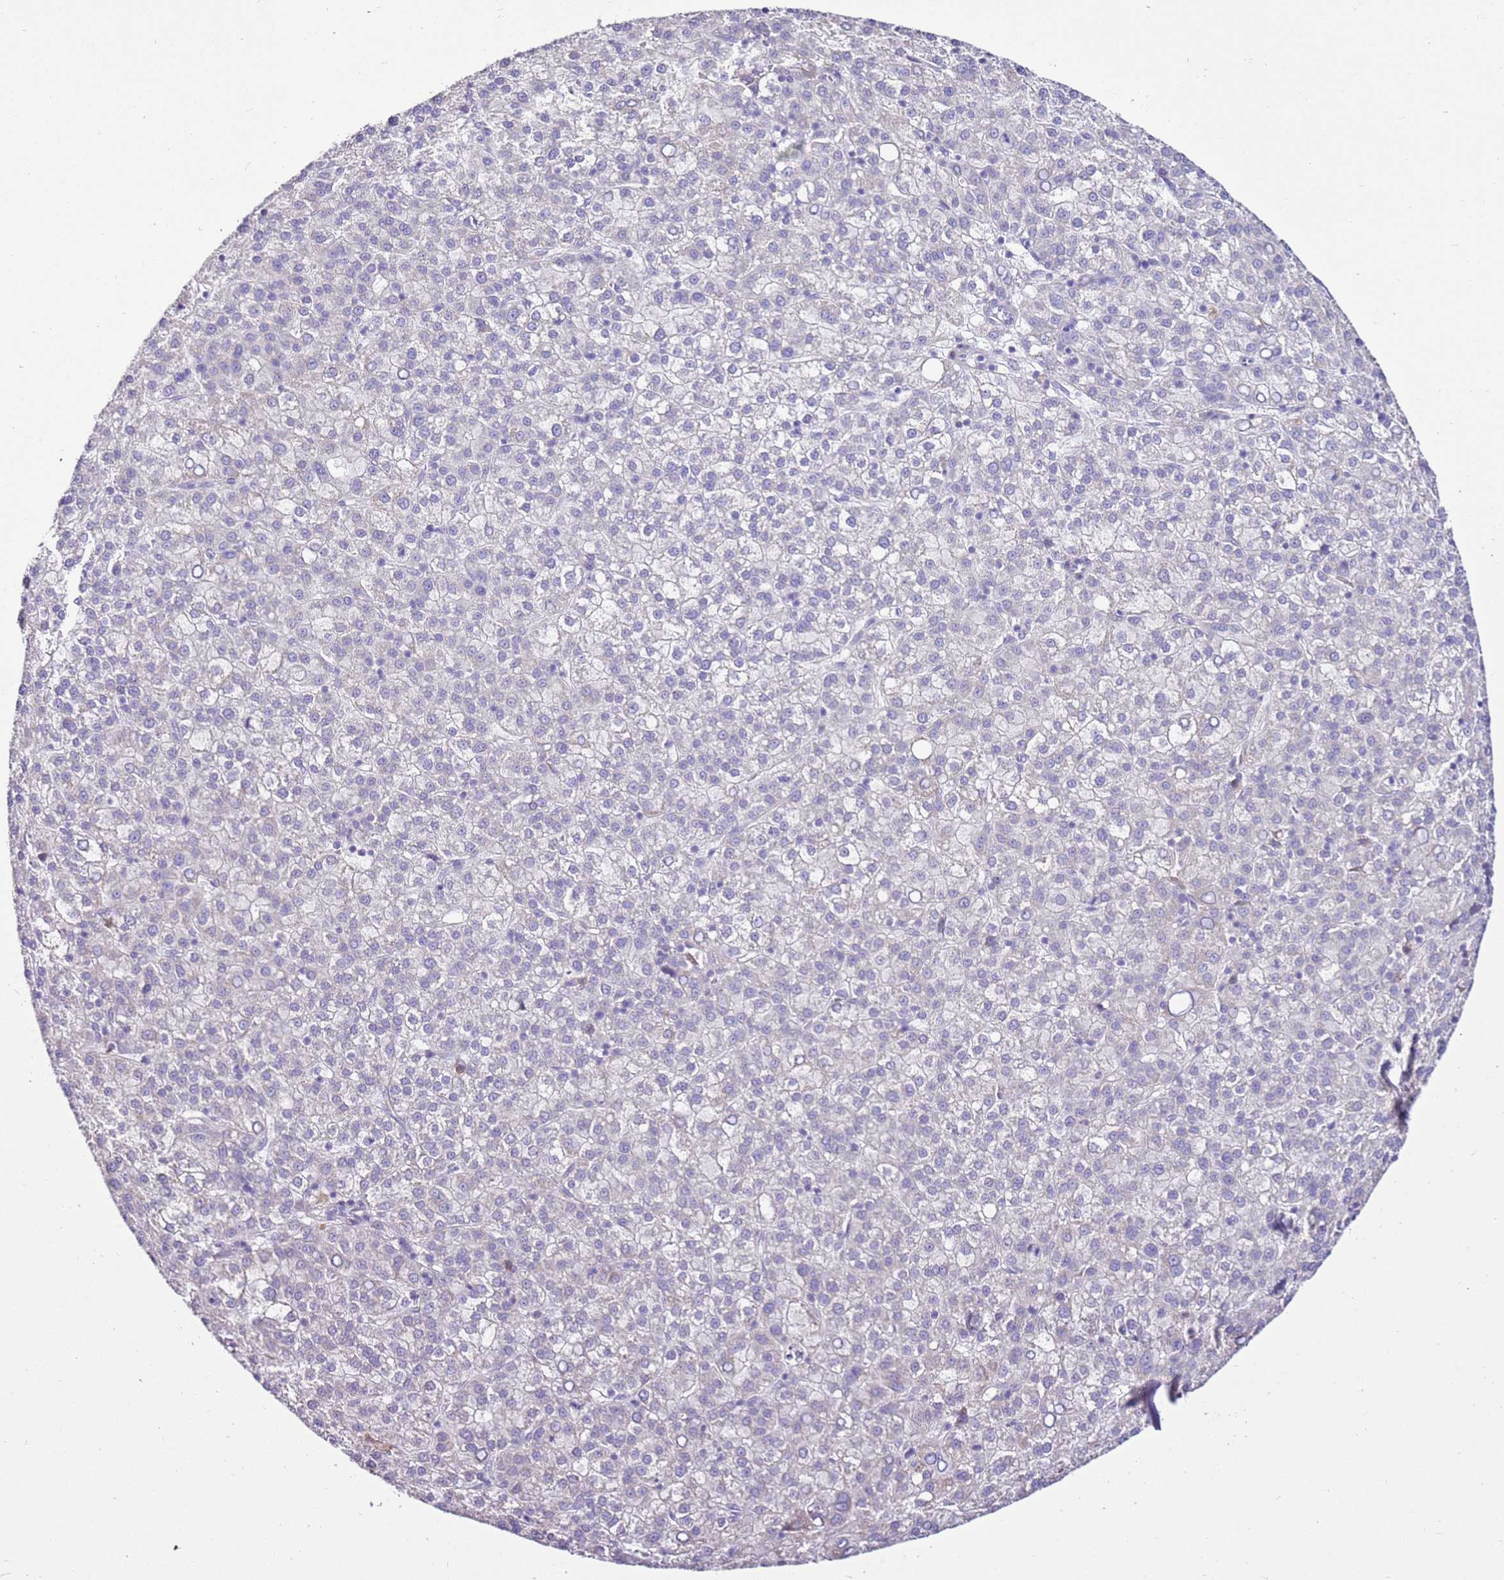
{"staining": {"intensity": "negative", "quantity": "none", "location": "none"}, "tissue": "liver cancer", "cell_type": "Tumor cells", "image_type": "cancer", "snomed": [{"axis": "morphology", "description": "Carcinoma, Hepatocellular, NOS"}, {"axis": "topography", "description": "Liver"}], "caption": "A micrograph of liver cancer stained for a protein displays no brown staining in tumor cells.", "gene": "SLC38A5", "patient": {"sex": "female", "age": 58}}